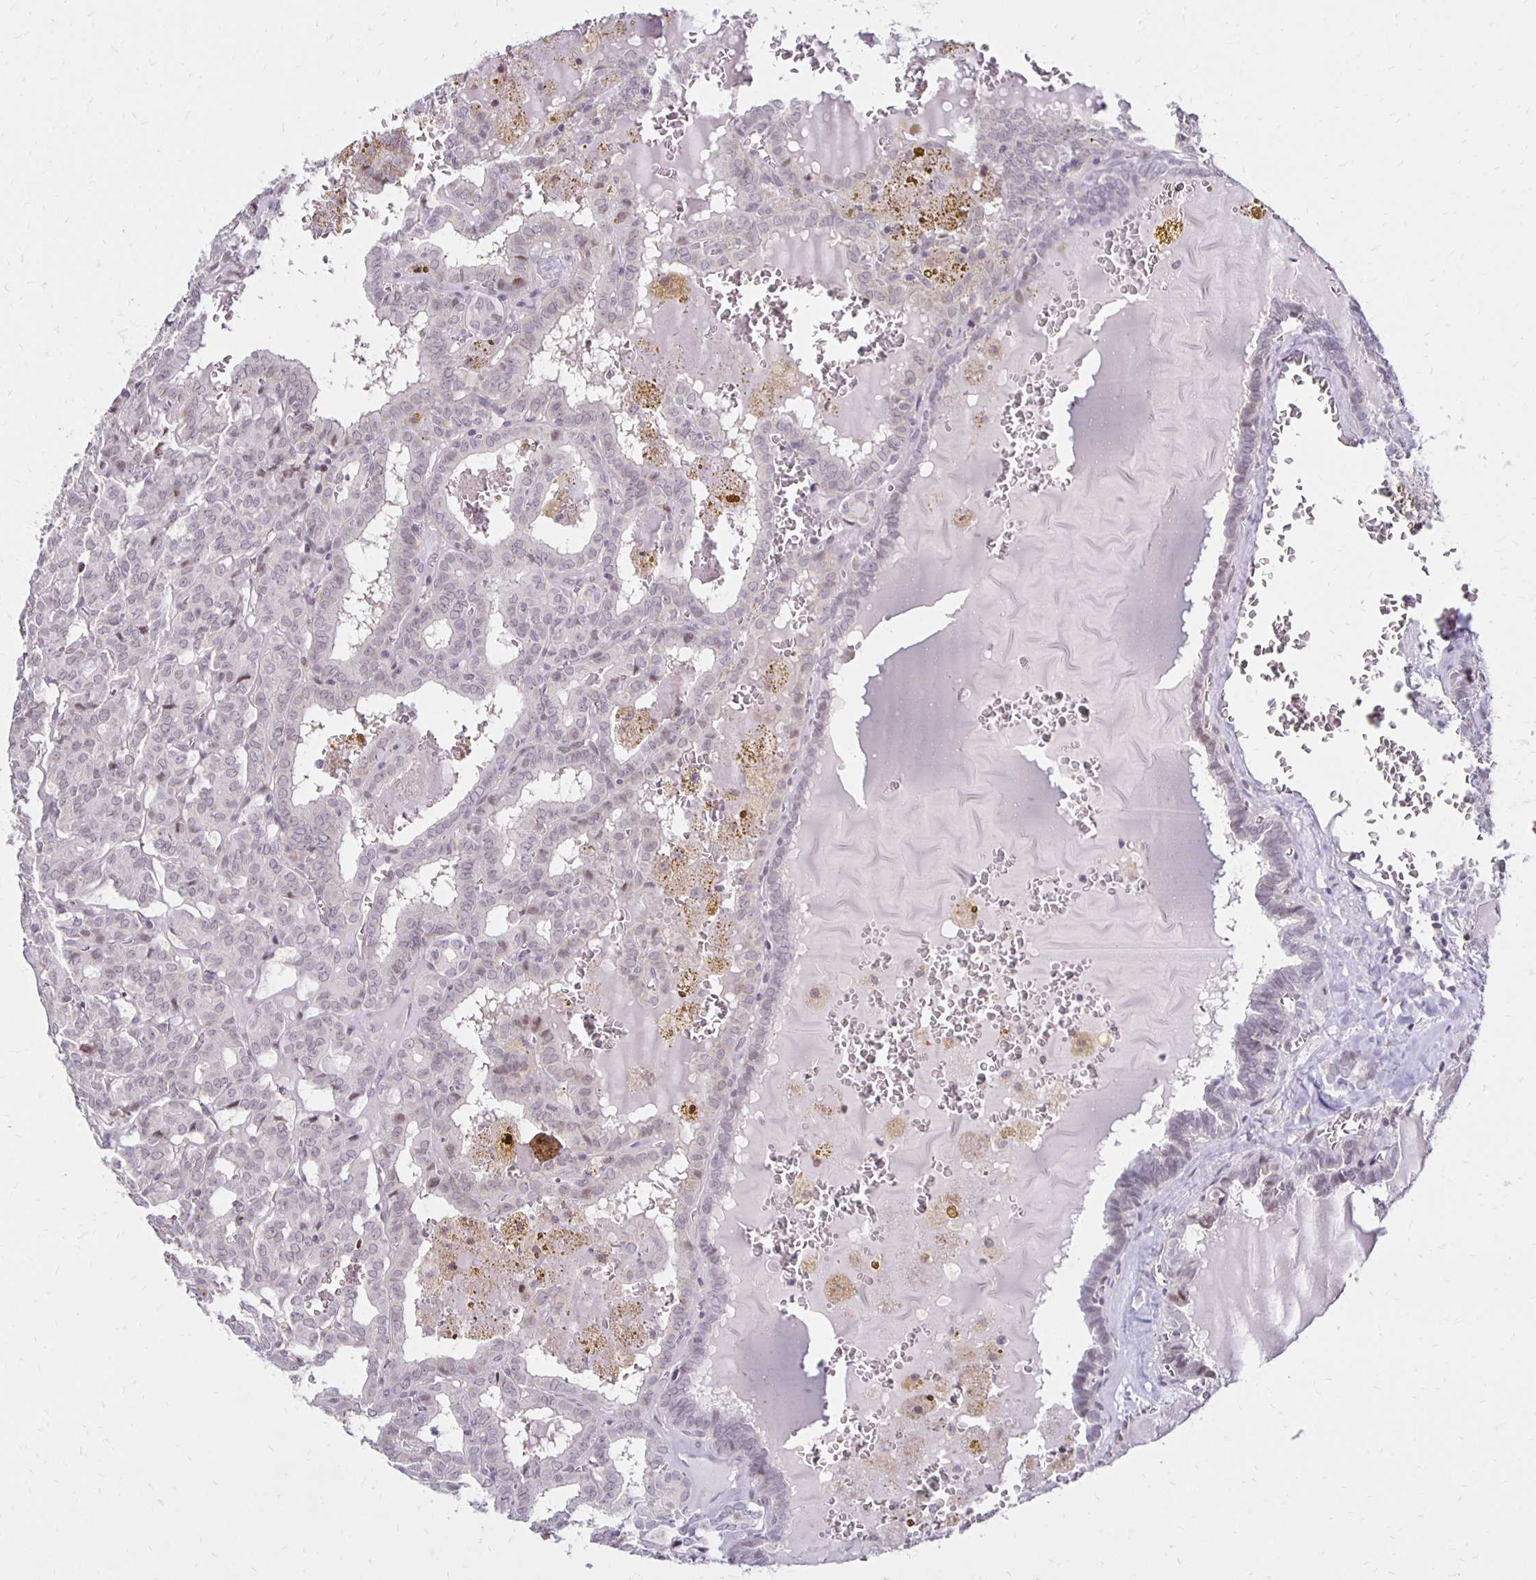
{"staining": {"intensity": "negative", "quantity": "none", "location": "none"}, "tissue": "thyroid cancer", "cell_type": "Tumor cells", "image_type": "cancer", "snomed": [{"axis": "morphology", "description": "Papillary adenocarcinoma, NOS"}, {"axis": "topography", "description": "Thyroid gland"}], "caption": "Protein analysis of thyroid cancer displays no significant positivity in tumor cells.", "gene": "DAGLA", "patient": {"sex": "female", "age": 39}}